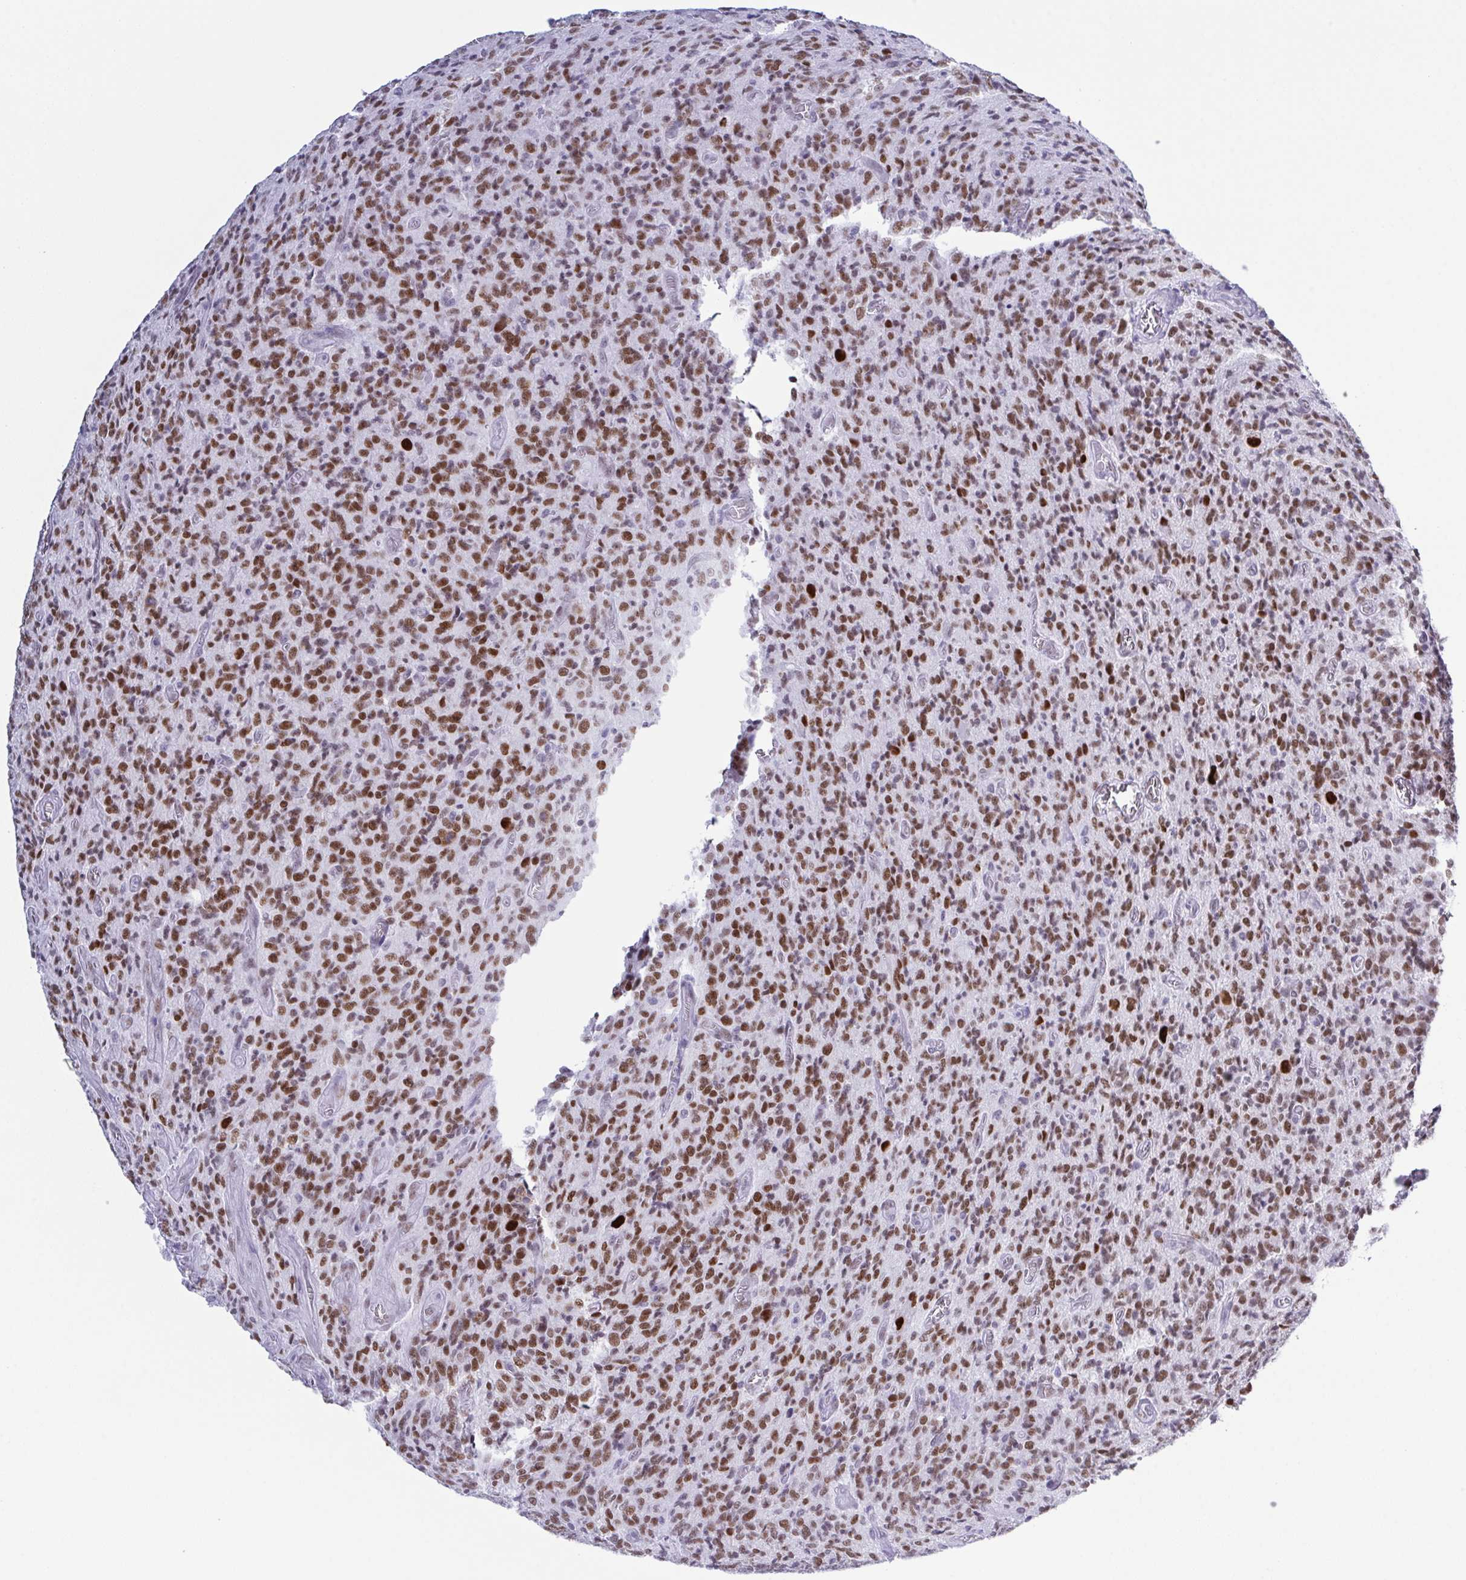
{"staining": {"intensity": "moderate", "quantity": "25%-75%", "location": "nuclear"}, "tissue": "glioma", "cell_type": "Tumor cells", "image_type": "cancer", "snomed": [{"axis": "morphology", "description": "Glioma, malignant, High grade"}, {"axis": "topography", "description": "Brain"}], "caption": "Protein staining demonstrates moderate nuclear positivity in approximately 25%-75% of tumor cells in high-grade glioma (malignant).", "gene": "SUGP2", "patient": {"sex": "male", "age": 76}}